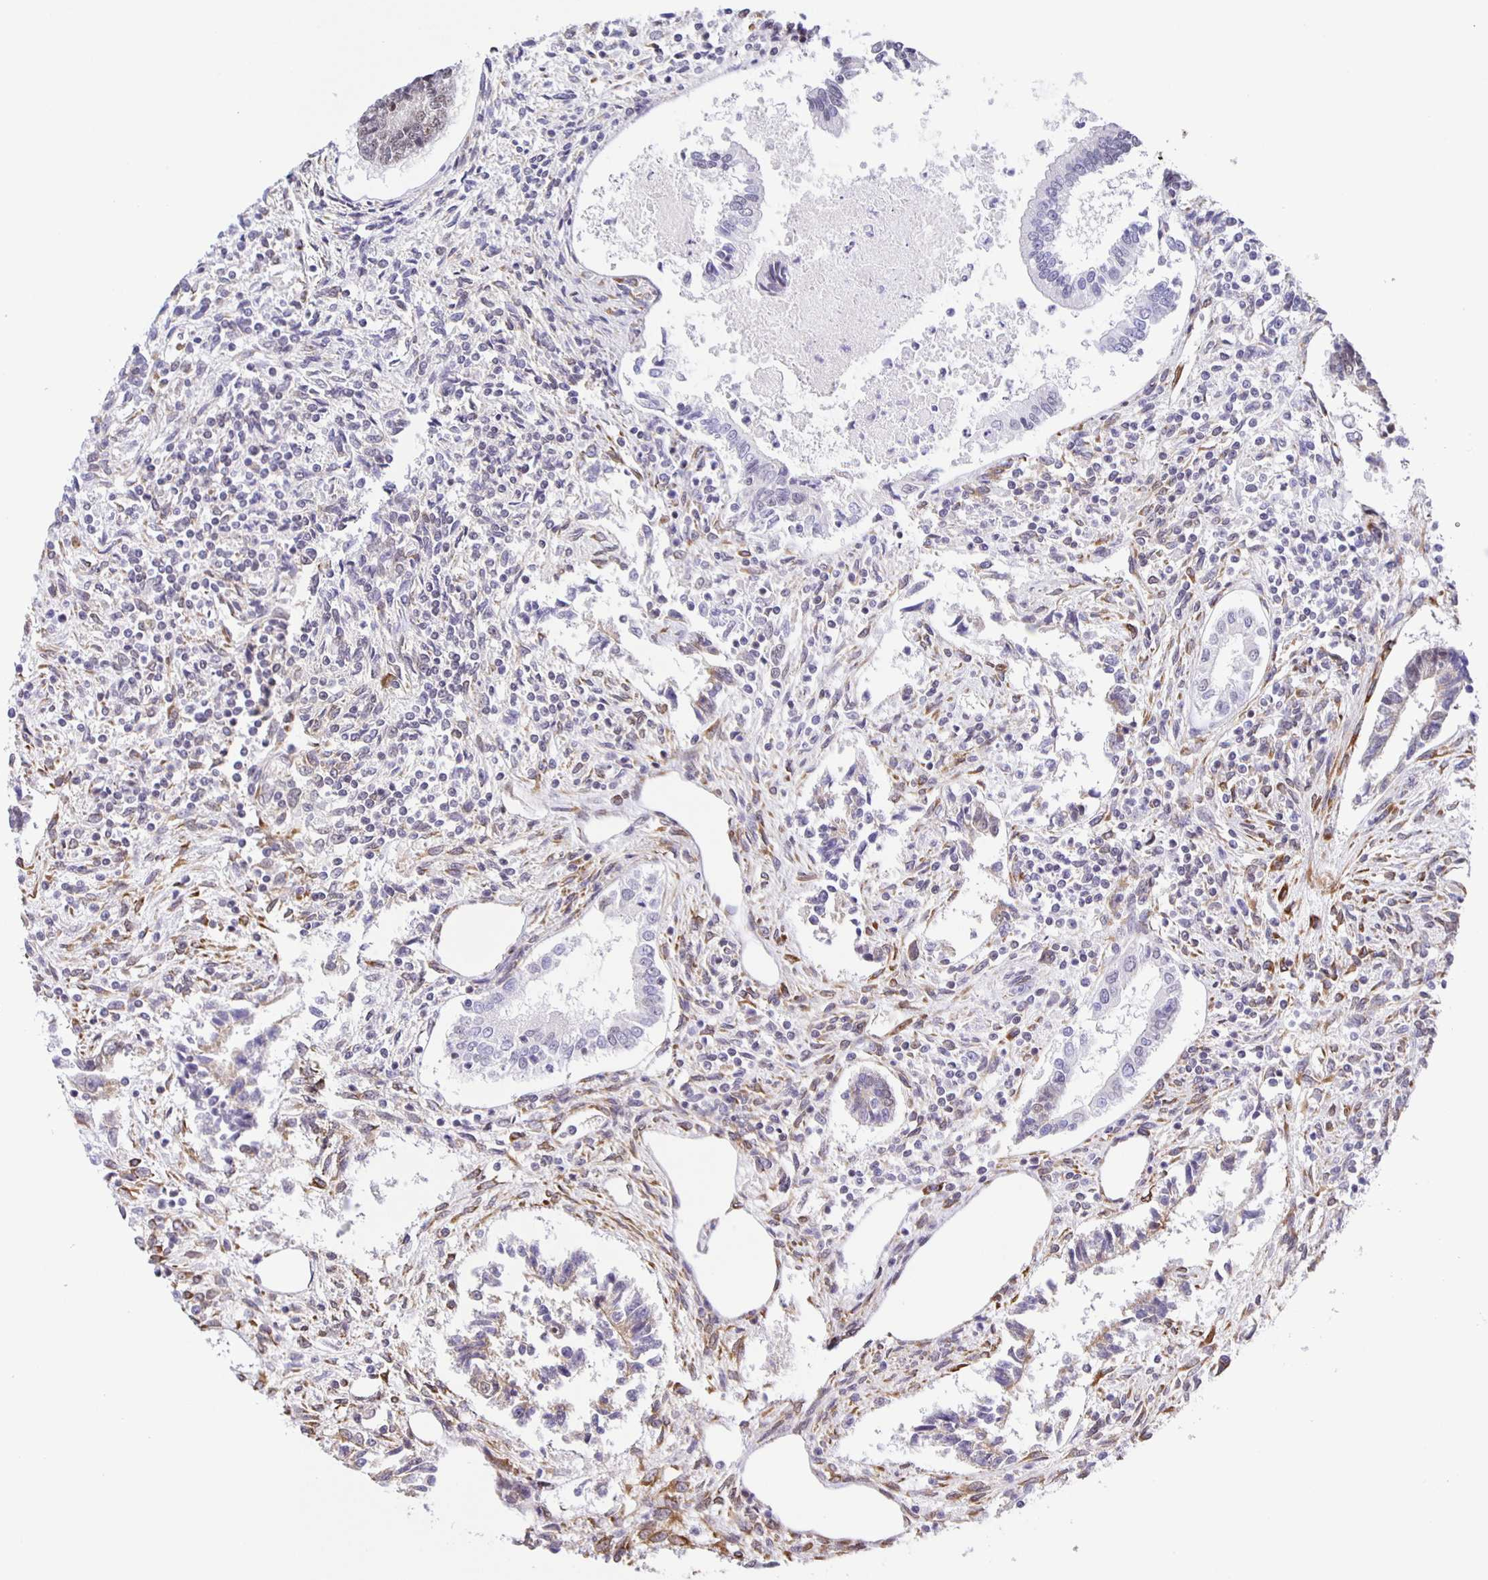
{"staining": {"intensity": "weak", "quantity": "<25%", "location": "nuclear"}, "tissue": "testis cancer", "cell_type": "Tumor cells", "image_type": "cancer", "snomed": [{"axis": "morphology", "description": "Carcinoma, Embryonal, NOS"}, {"axis": "topography", "description": "Testis"}], "caption": "High magnification brightfield microscopy of testis cancer (embryonal carcinoma) stained with DAB (3,3'-diaminobenzidine) (brown) and counterstained with hematoxylin (blue): tumor cells show no significant staining.", "gene": "ZRANB2", "patient": {"sex": "male", "age": 37}}